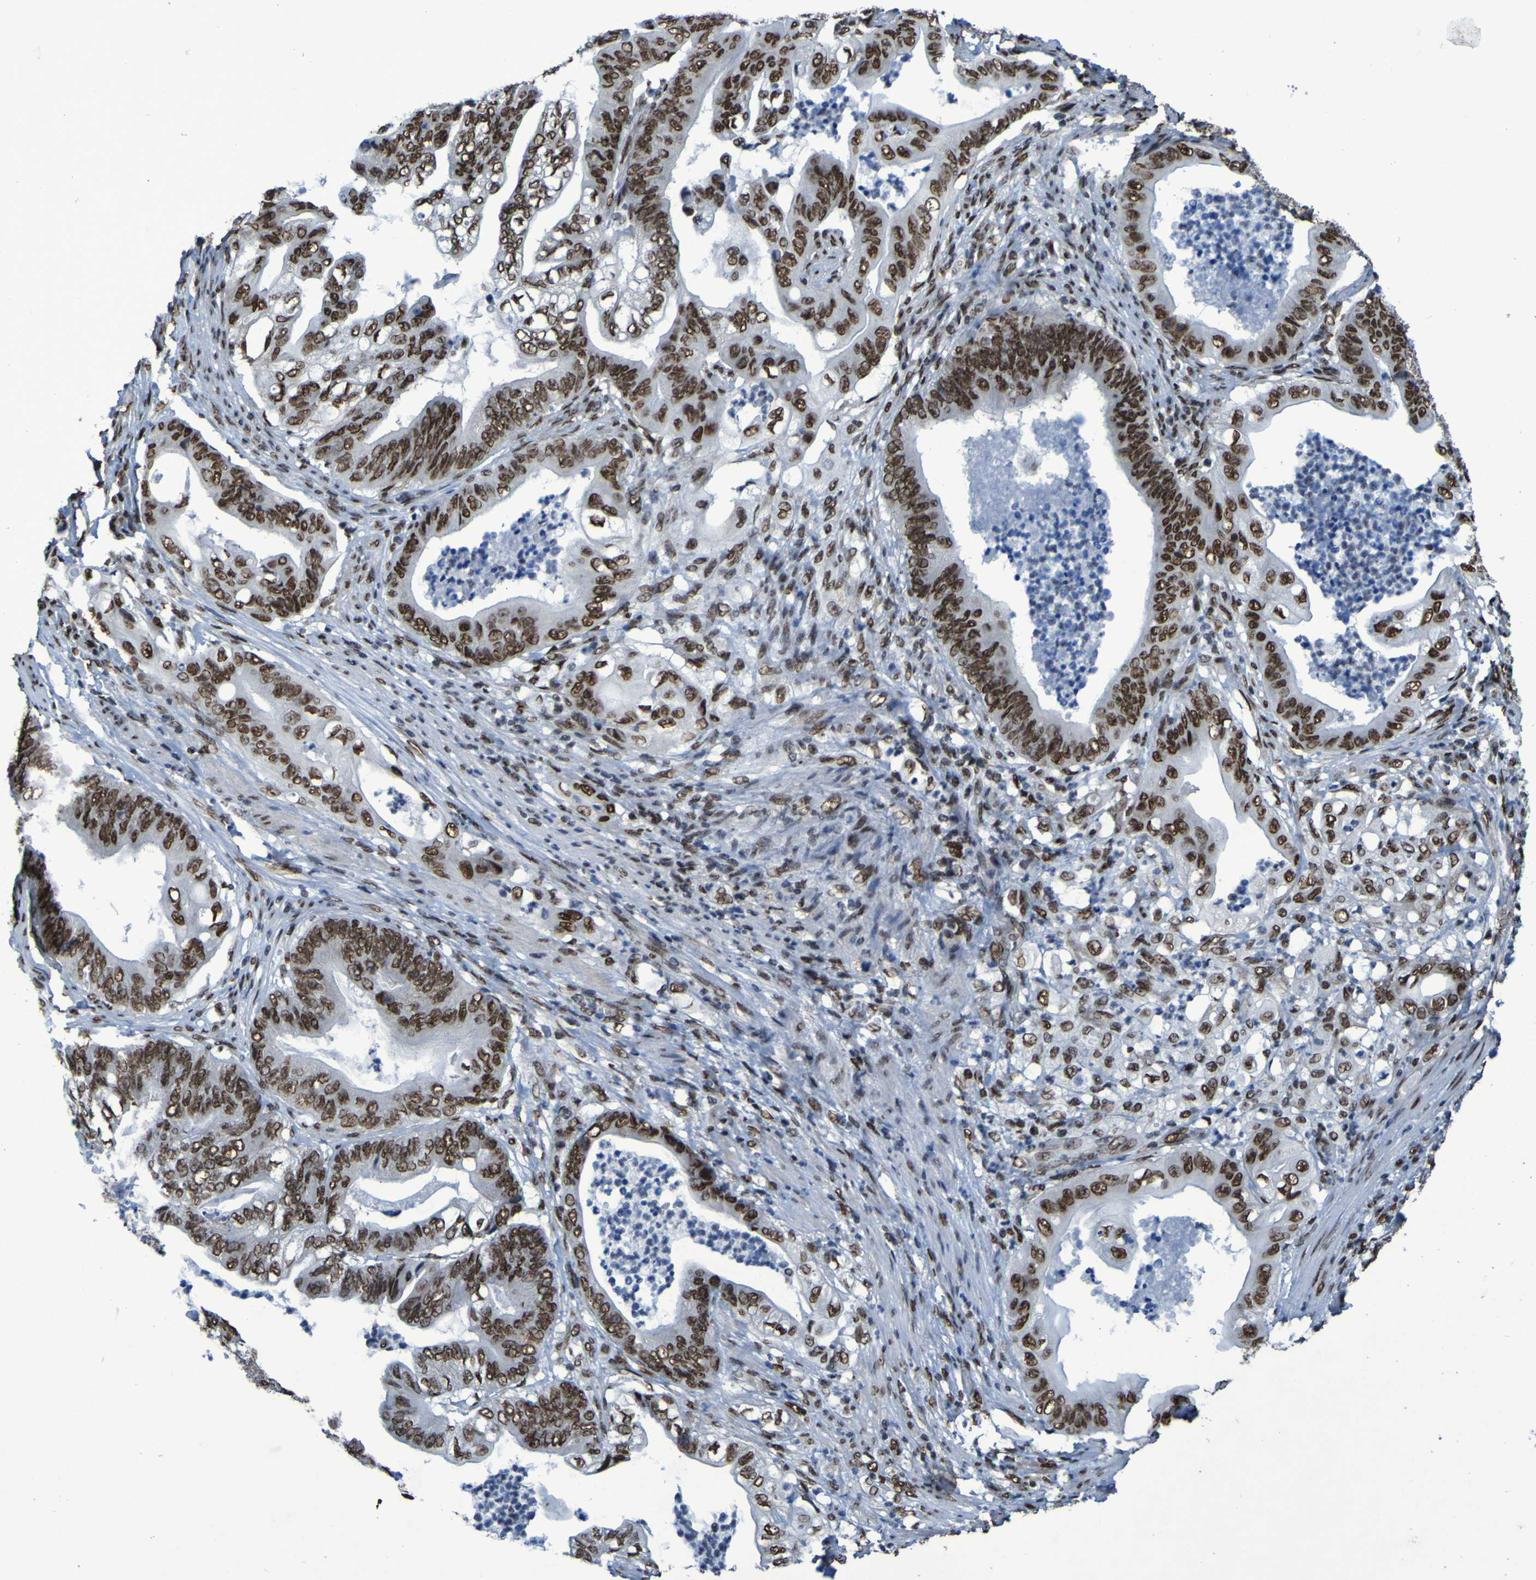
{"staining": {"intensity": "strong", "quantity": ">75%", "location": "nuclear"}, "tissue": "stomach cancer", "cell_type": "Tumor cells", "image_type": "cancer", "snomed": [{"axis": "morphology", "description": "Adenocarcinoma, NOS"}, {"axis": "topography", "description": "Stomach"}], "caption": "This photomicrograph demonstrates stomach adenocarcinoma stained with IHC to label a protein in brown. The nuclear of tumor cells show strong positivity for the protein. Nuclei are counter-stained blue.", "gene": "HNRNPR", "patient": {"sex": "female", "age": 73}}